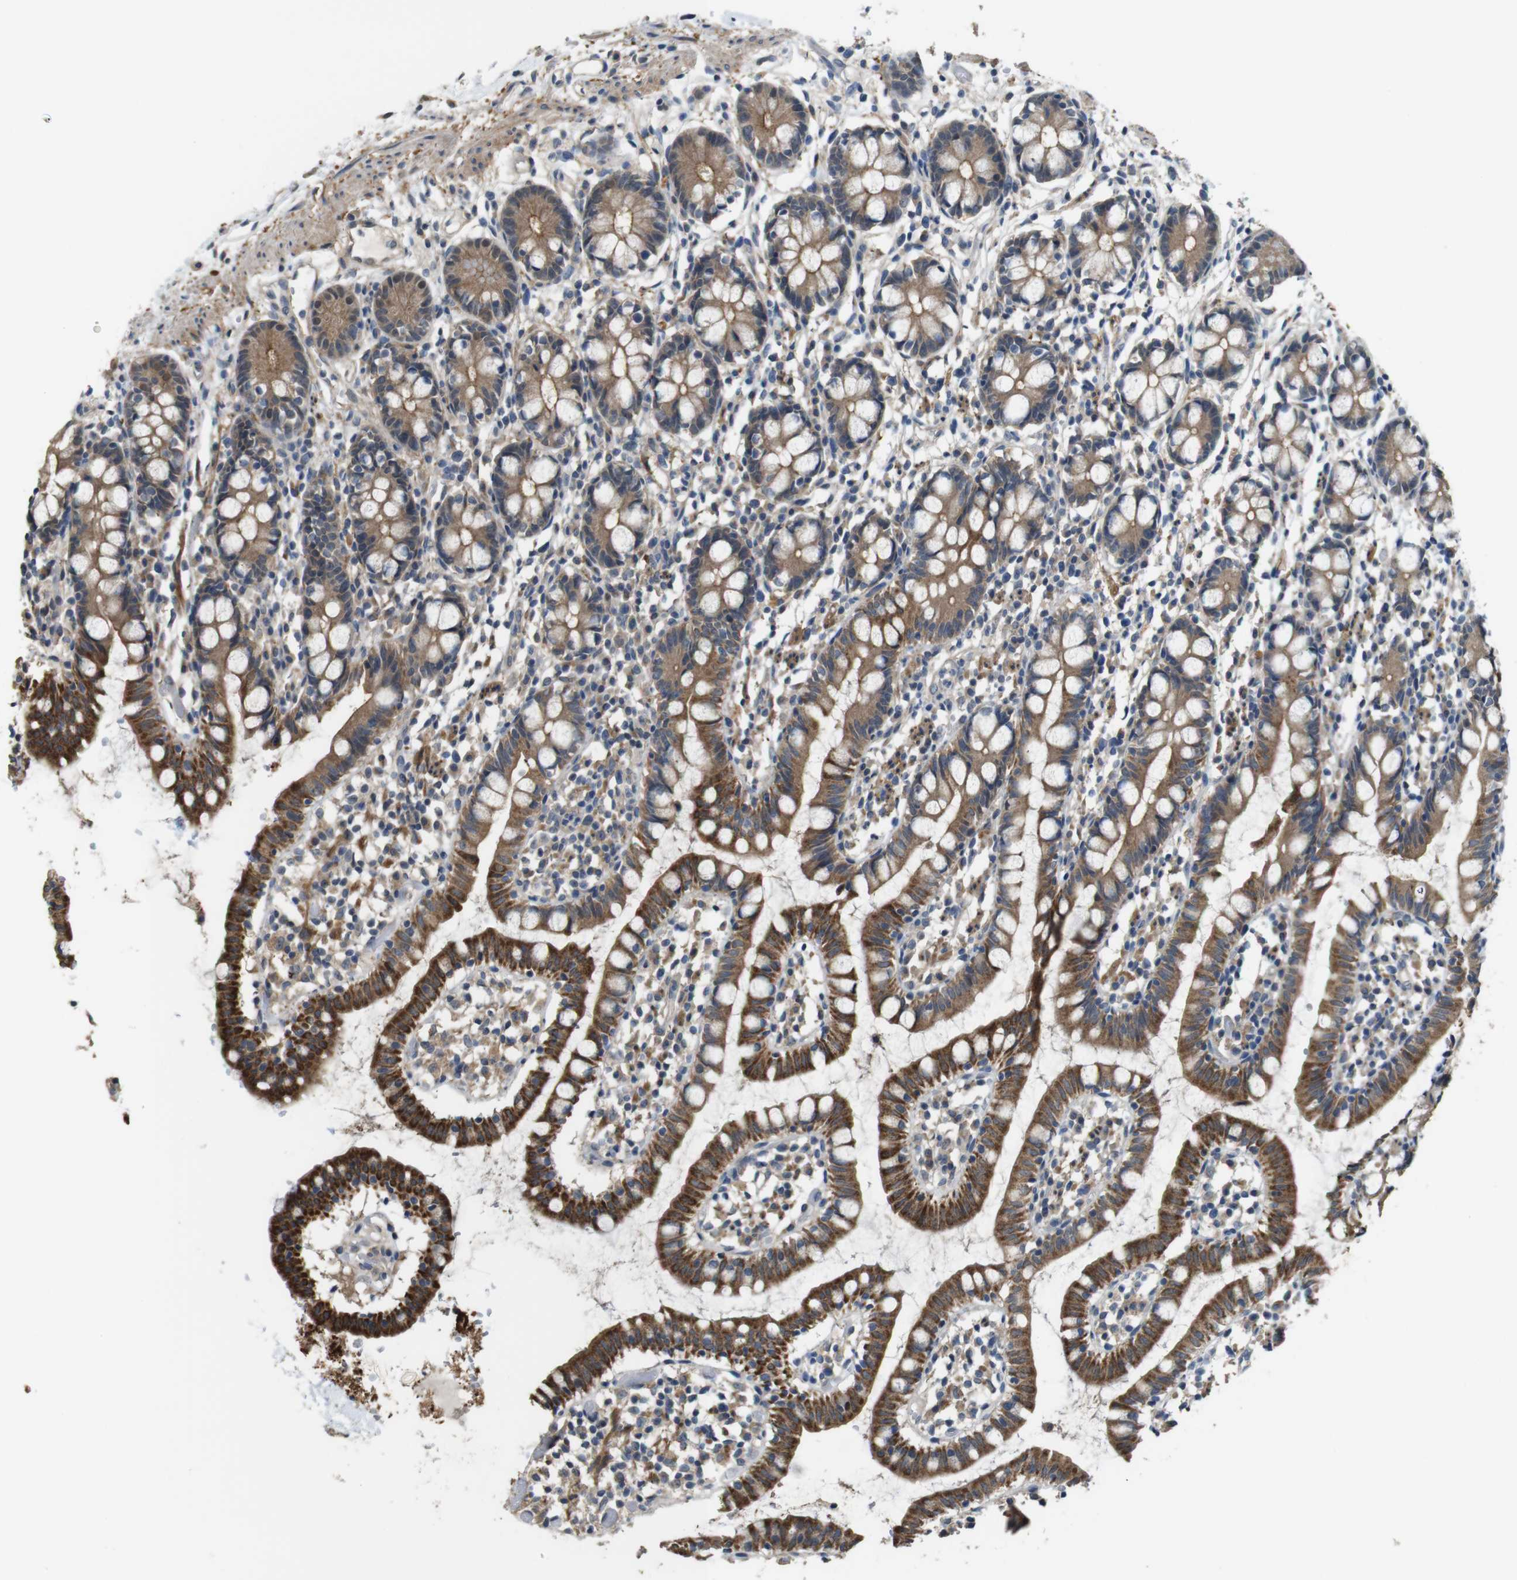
{"staining": {"intensity": "strong", "quantity": ">75%", "location": "cytoplasmic/membranous"}, "tissue": "small intestine", "cell_type": "Glandular cells", "image_type": "normal", "snomed": [{"axis": "morphology", "description": "Normal tissue, NOS"}, {"axis": "morphology", "description": "Cystadenocarcinoma, serous, Metastatic site"}, {"axis": "topography", "description": "Small intestine"}], "caption": "Strong cytoplasmic/membranous protein positivity is present in approximately >75% of glandular cells in small intestine. (DAB (3,3'-diaminobenzidine) = brown stain, brightfield microscopy at high magnification).", "gene": "CDC34", "patient": {"sex": "female", "age": 61}}